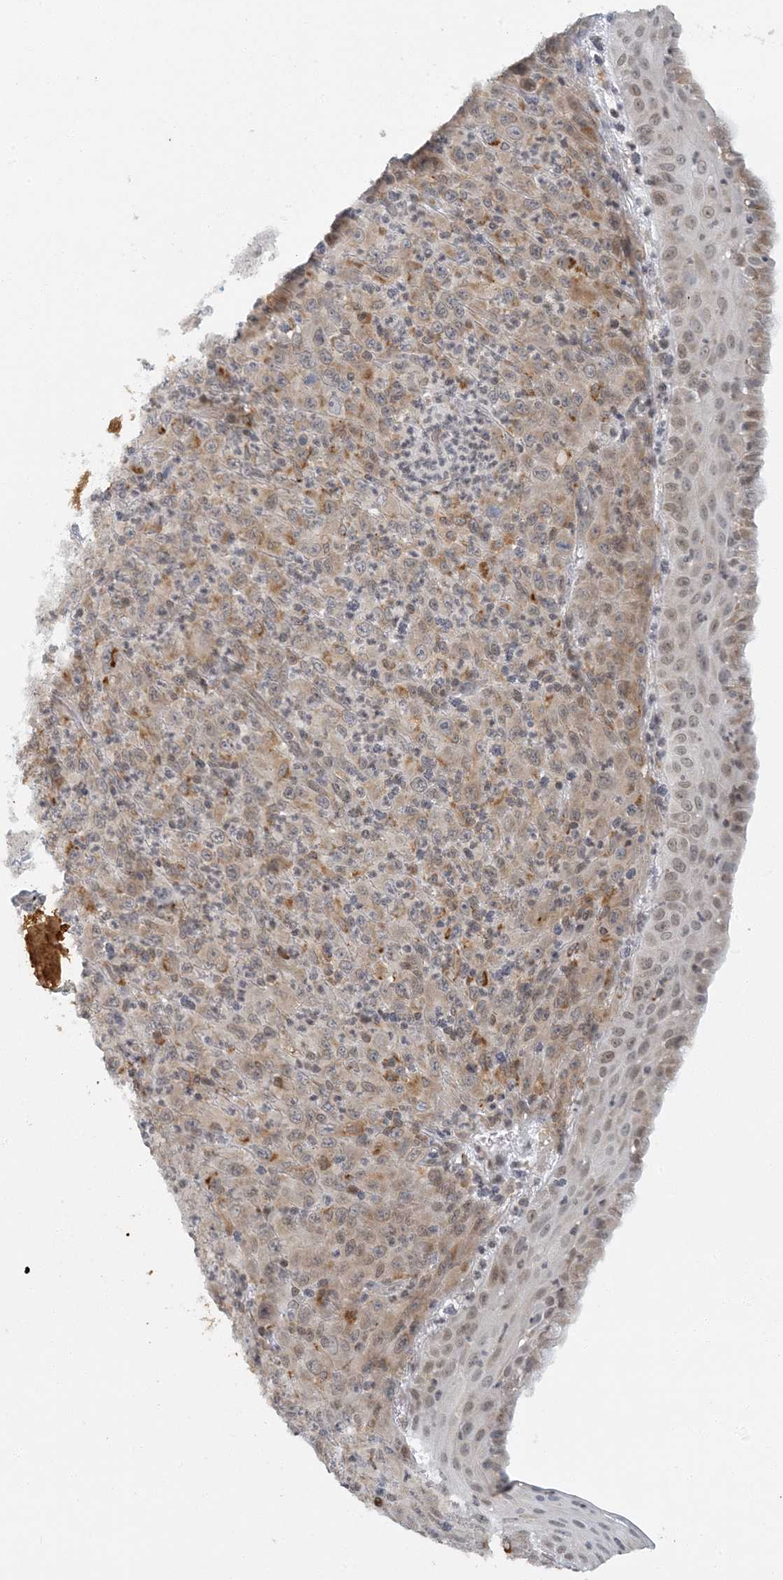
{"staining": {"intensity": "moderate", "quantity": "<25%", "location": "cytoplasmic/membranous,nuclear"}, "tissue": "melanoma", "cell_type": "Tumor cells", "image_type": "cancer", "snomed": [{"axis": "morphology", "description": "Malignant melanoma, Metastatic site"}, {"axis": "topography", "description": "Skin"}], "caption": "A high-resolution photomicrograph shows immunohistochemistry staining of melanoma, which demonstrates moderate cytoplasmic/membranous and nuclear expression in about <25% of tumor cells. (DAB (3,3'-diaminobenzidine) = brown stain, brightfield microscopy at high magnification).", "gene": "AK9", "patient": {"sex": "female", "age": 56}}